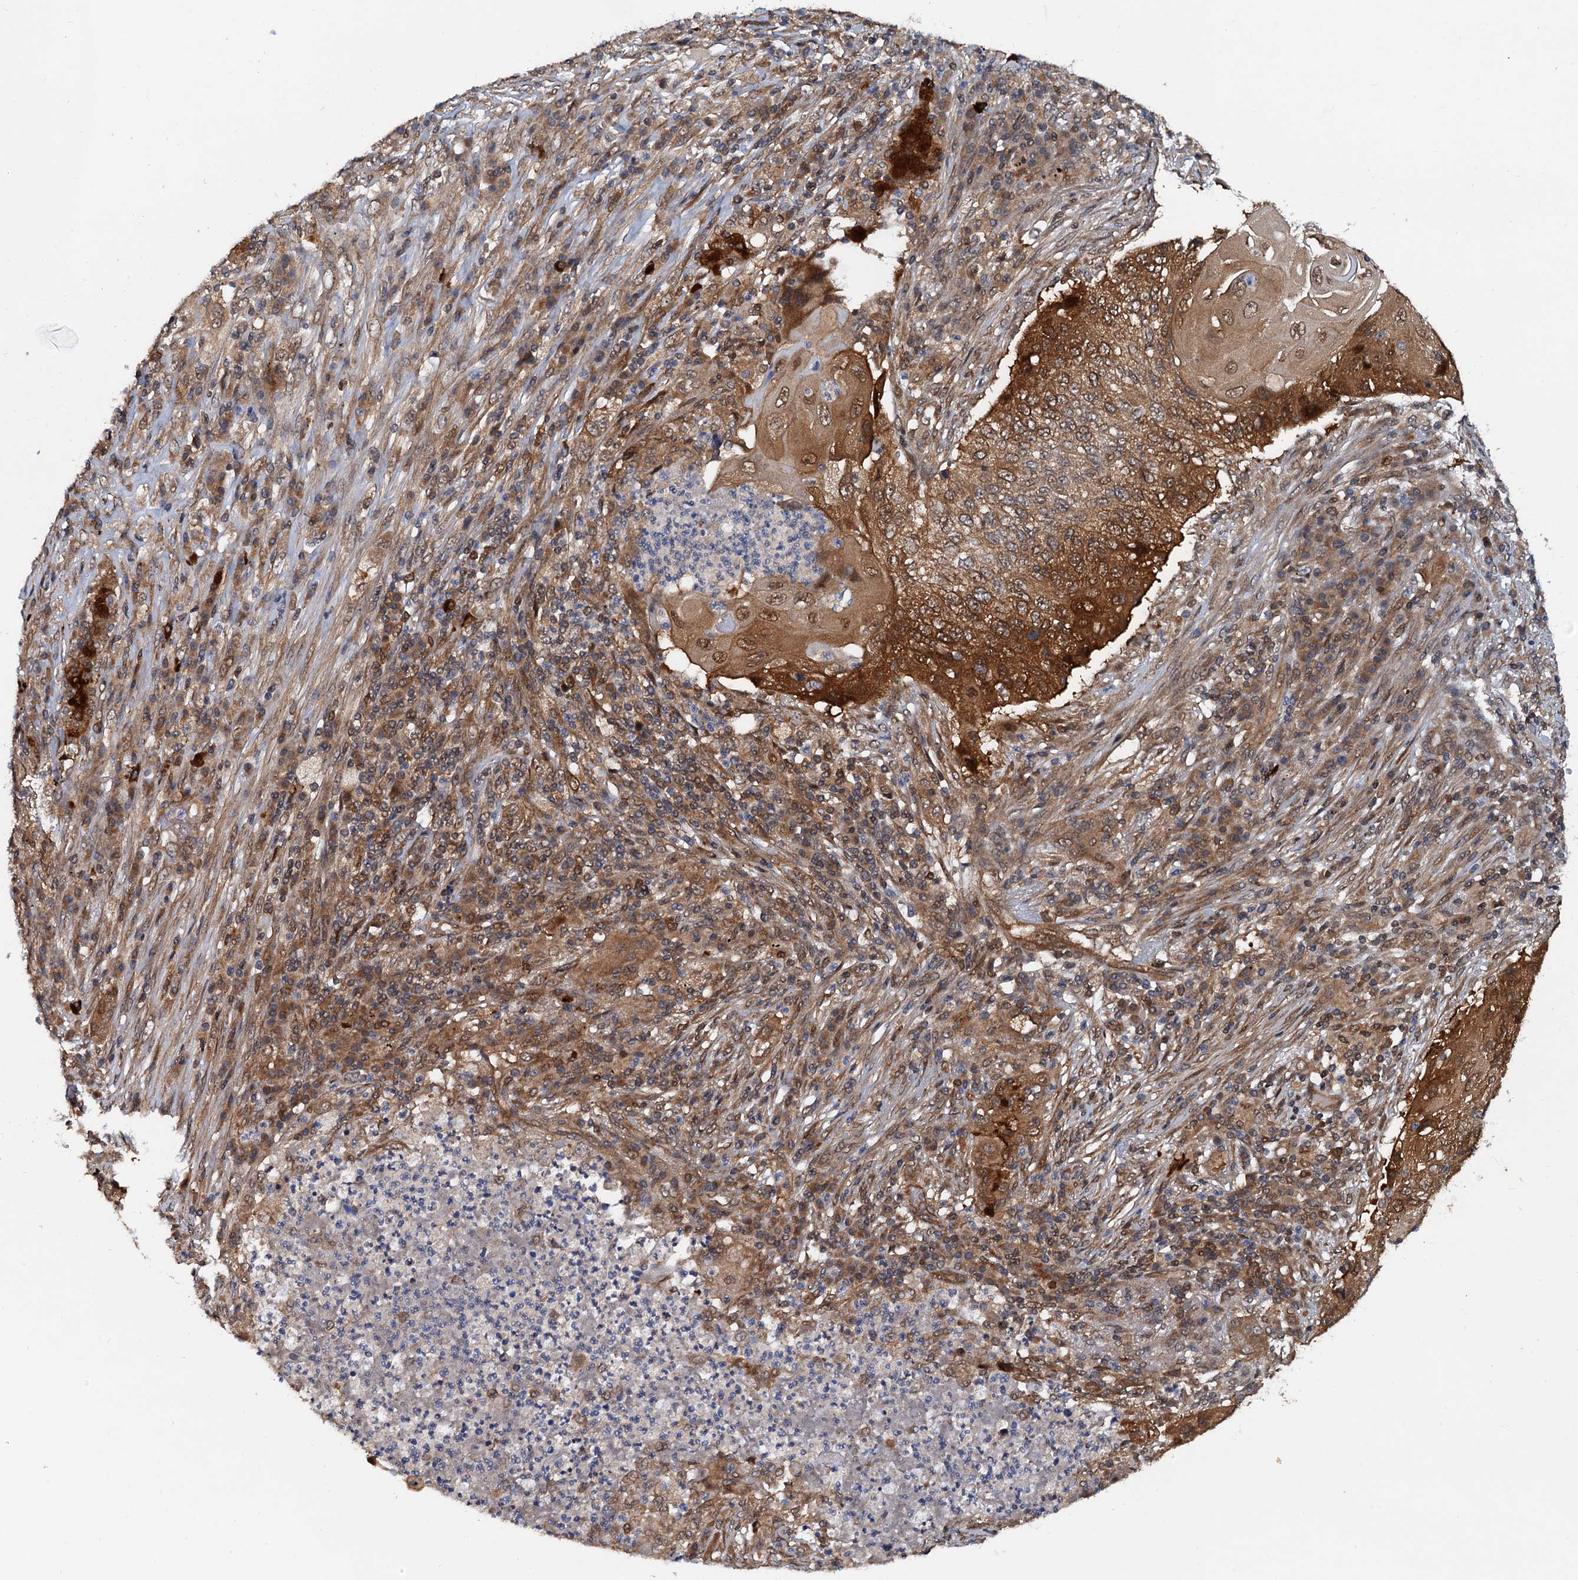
{"staining": {"intensity": "strong", "quantity": "25%-75%", "location": "cytoplasmic/membranous,nuclear"}, "tissue": "lung cancer", "cell_type": "Tumor cells", "image_type": "cancer", "snomed": [{"axis": "morphology", "description": "Squamous cell carcinoma, NOS"}, {"axis": "topography", "description": "Lung"}], "caption": "IHC of human lung squamous cell carcinoma demonstrates high levels of strong cytoplasmic/membranous and nuclear expression in about 25%-75% of tumor cells.", "gene": "AAGAB", "patient": {"sex": "female", "age": 63}}